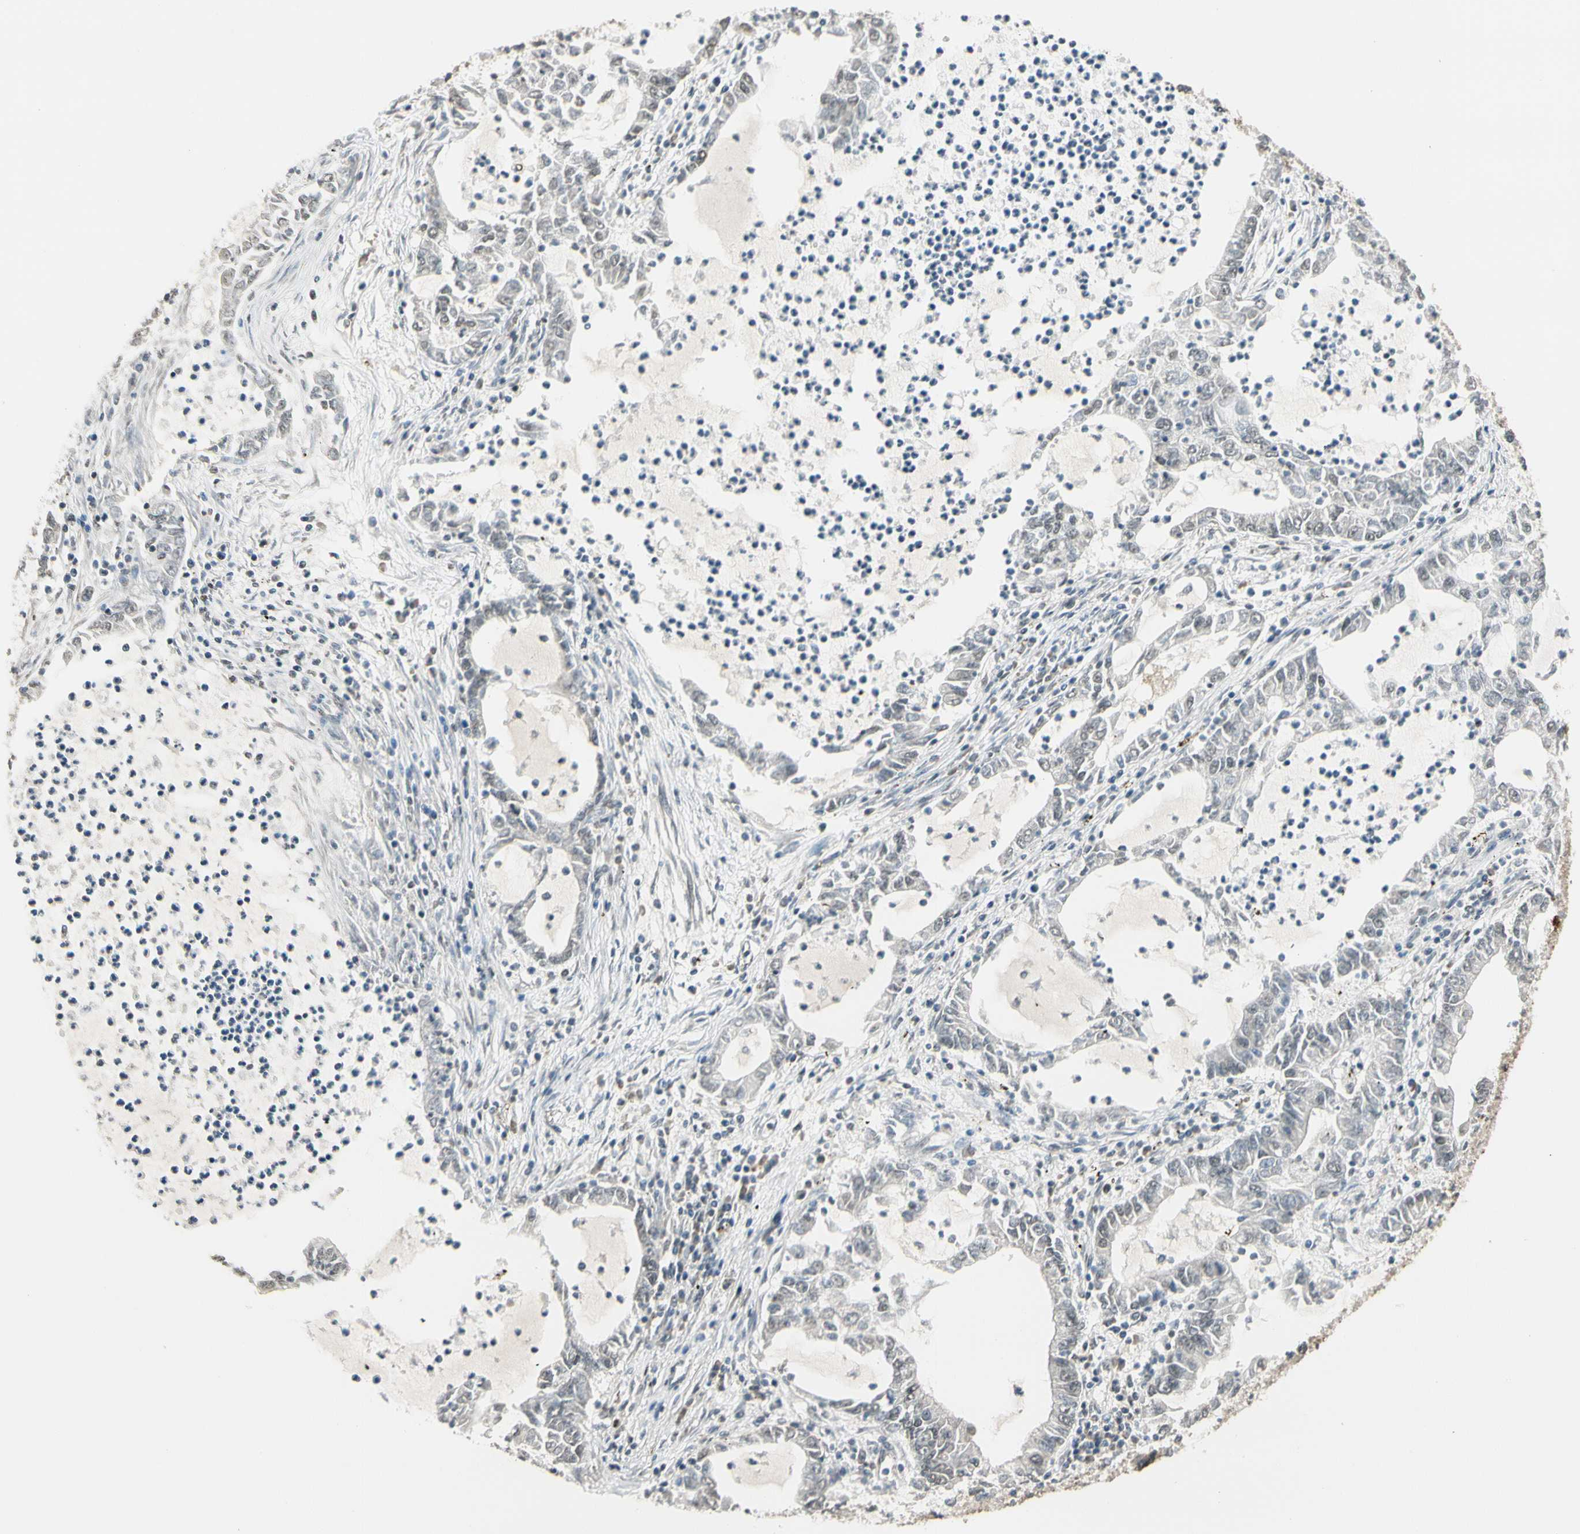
{"staining": {"intensity": "weak", "quantity": ">75%", "location": "cytoplasmic/membranous"}, "tissue": "lung cancer", "cell_type": "Tumor cells", "image_type": "cancer", "snomed": [{"axis": "morphology", "description": "Adenocarcinoma, NOS"}, {"axis": "topography", "description": "Lung"}], "caption": "Lung cancer (adenocarcinoma) stained for a protein (brown) displays weak cytoplasmic/membranous positive staining in about >75% of tumor cells.", "gene": "MCPH1", "patient": {"sex": "female", "age": 51}}